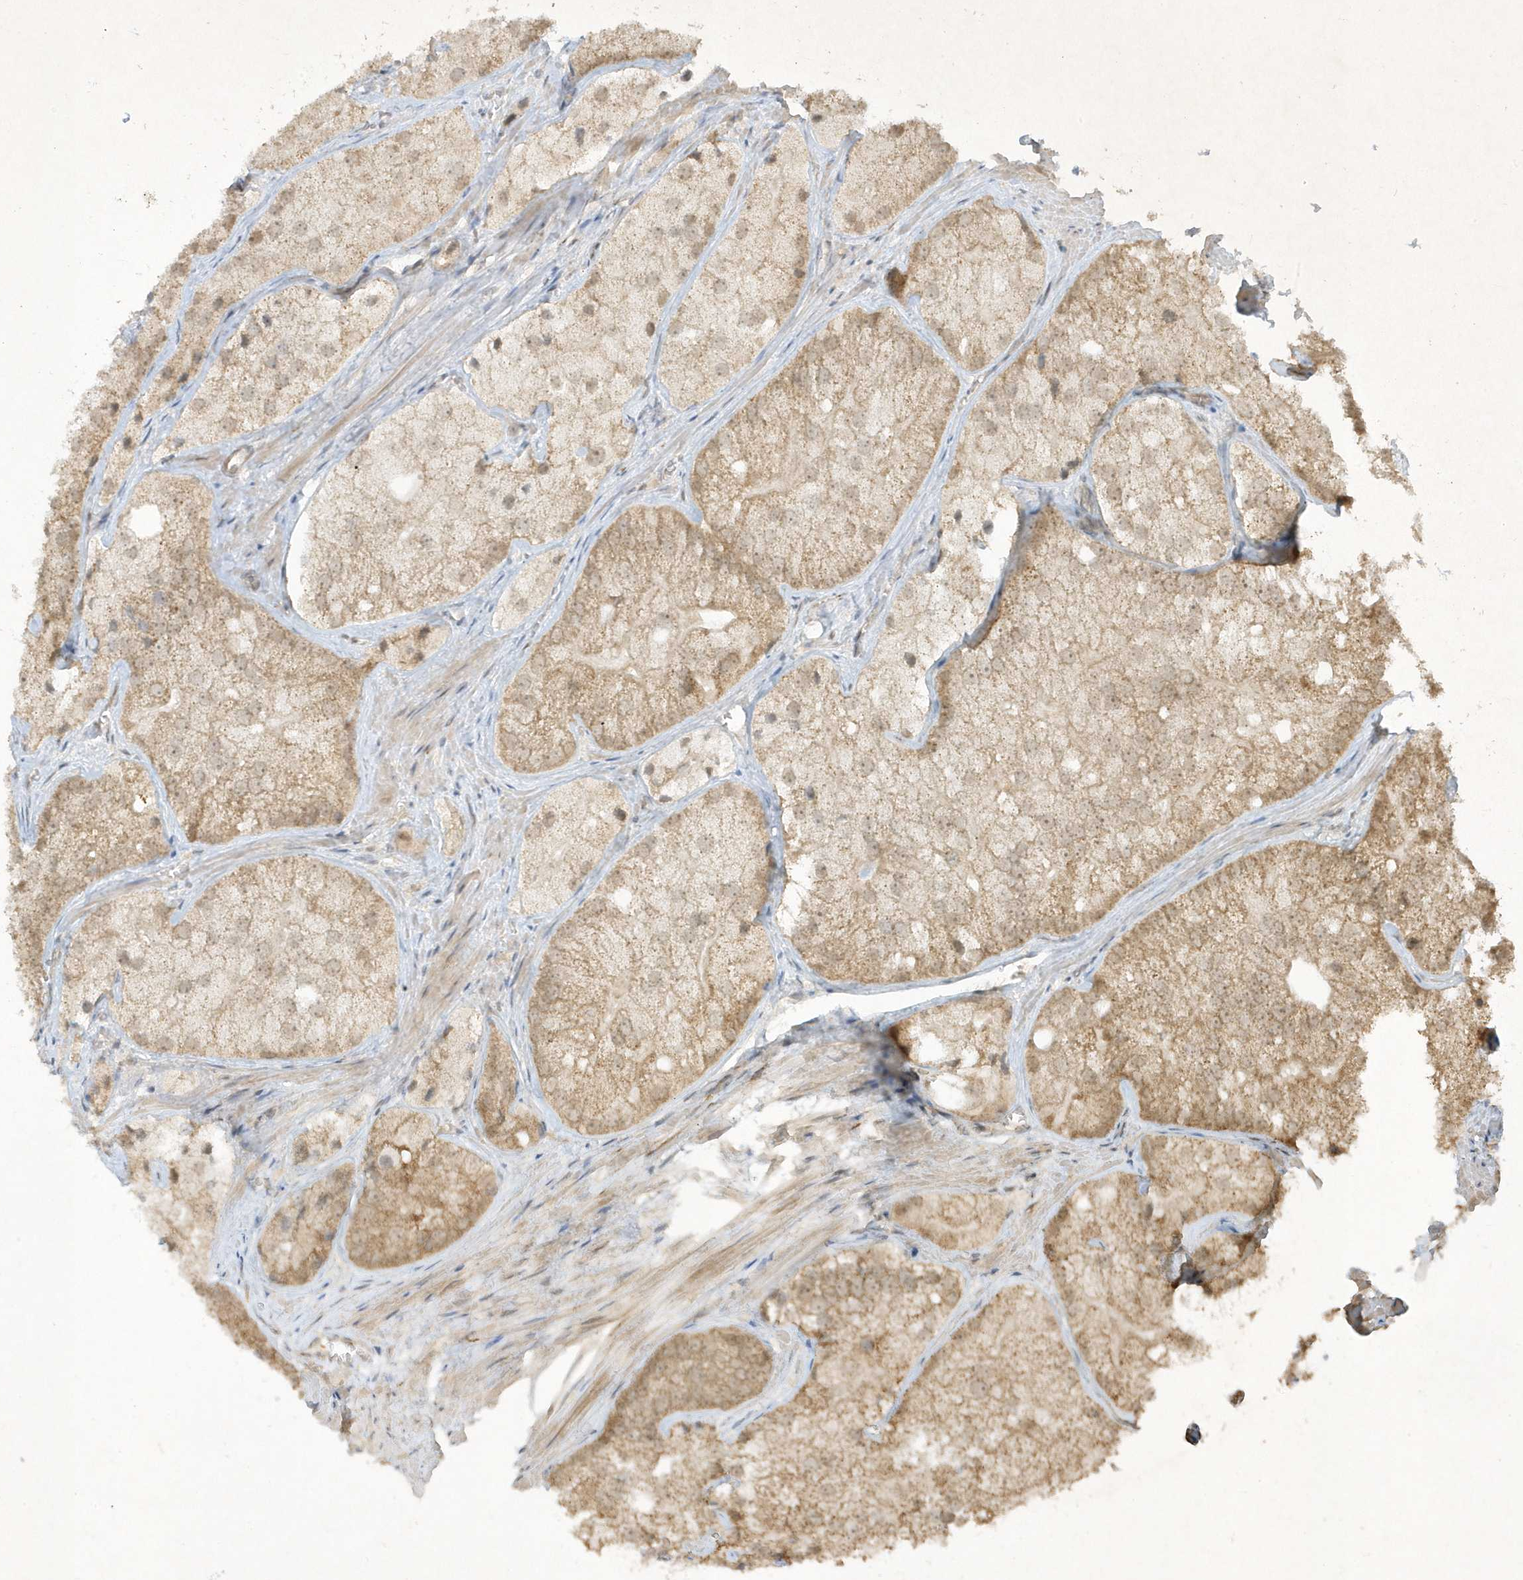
{"staining": {"intensity": "moderate", "quantity": ">75%", "location": "cytoplasmic/membranous"}, "tissue": "prostate cancer", "cell_type": "Tumor cells", "image_type": "cancer", "snomed": [{"axis": "morphology", "description": "Adenocarcinoma, Low grade"}, {"axis": "topography", "description": "Prostate"}], "caption": "Immunohistochemical staining of low-grade adenocarcinoma (prostate) reveals moderate cytoplasmic/membranous protein positivity in approximately >75% of tumor cells. The staining is performed using DAB (3,3'-diaminobenzidine) brown chromogen to label protein expression. The nuclei are counter-stained blue using hematoxylin.", "gene": "ZNF213", "patient": {"sex": "male", "age": 69}}